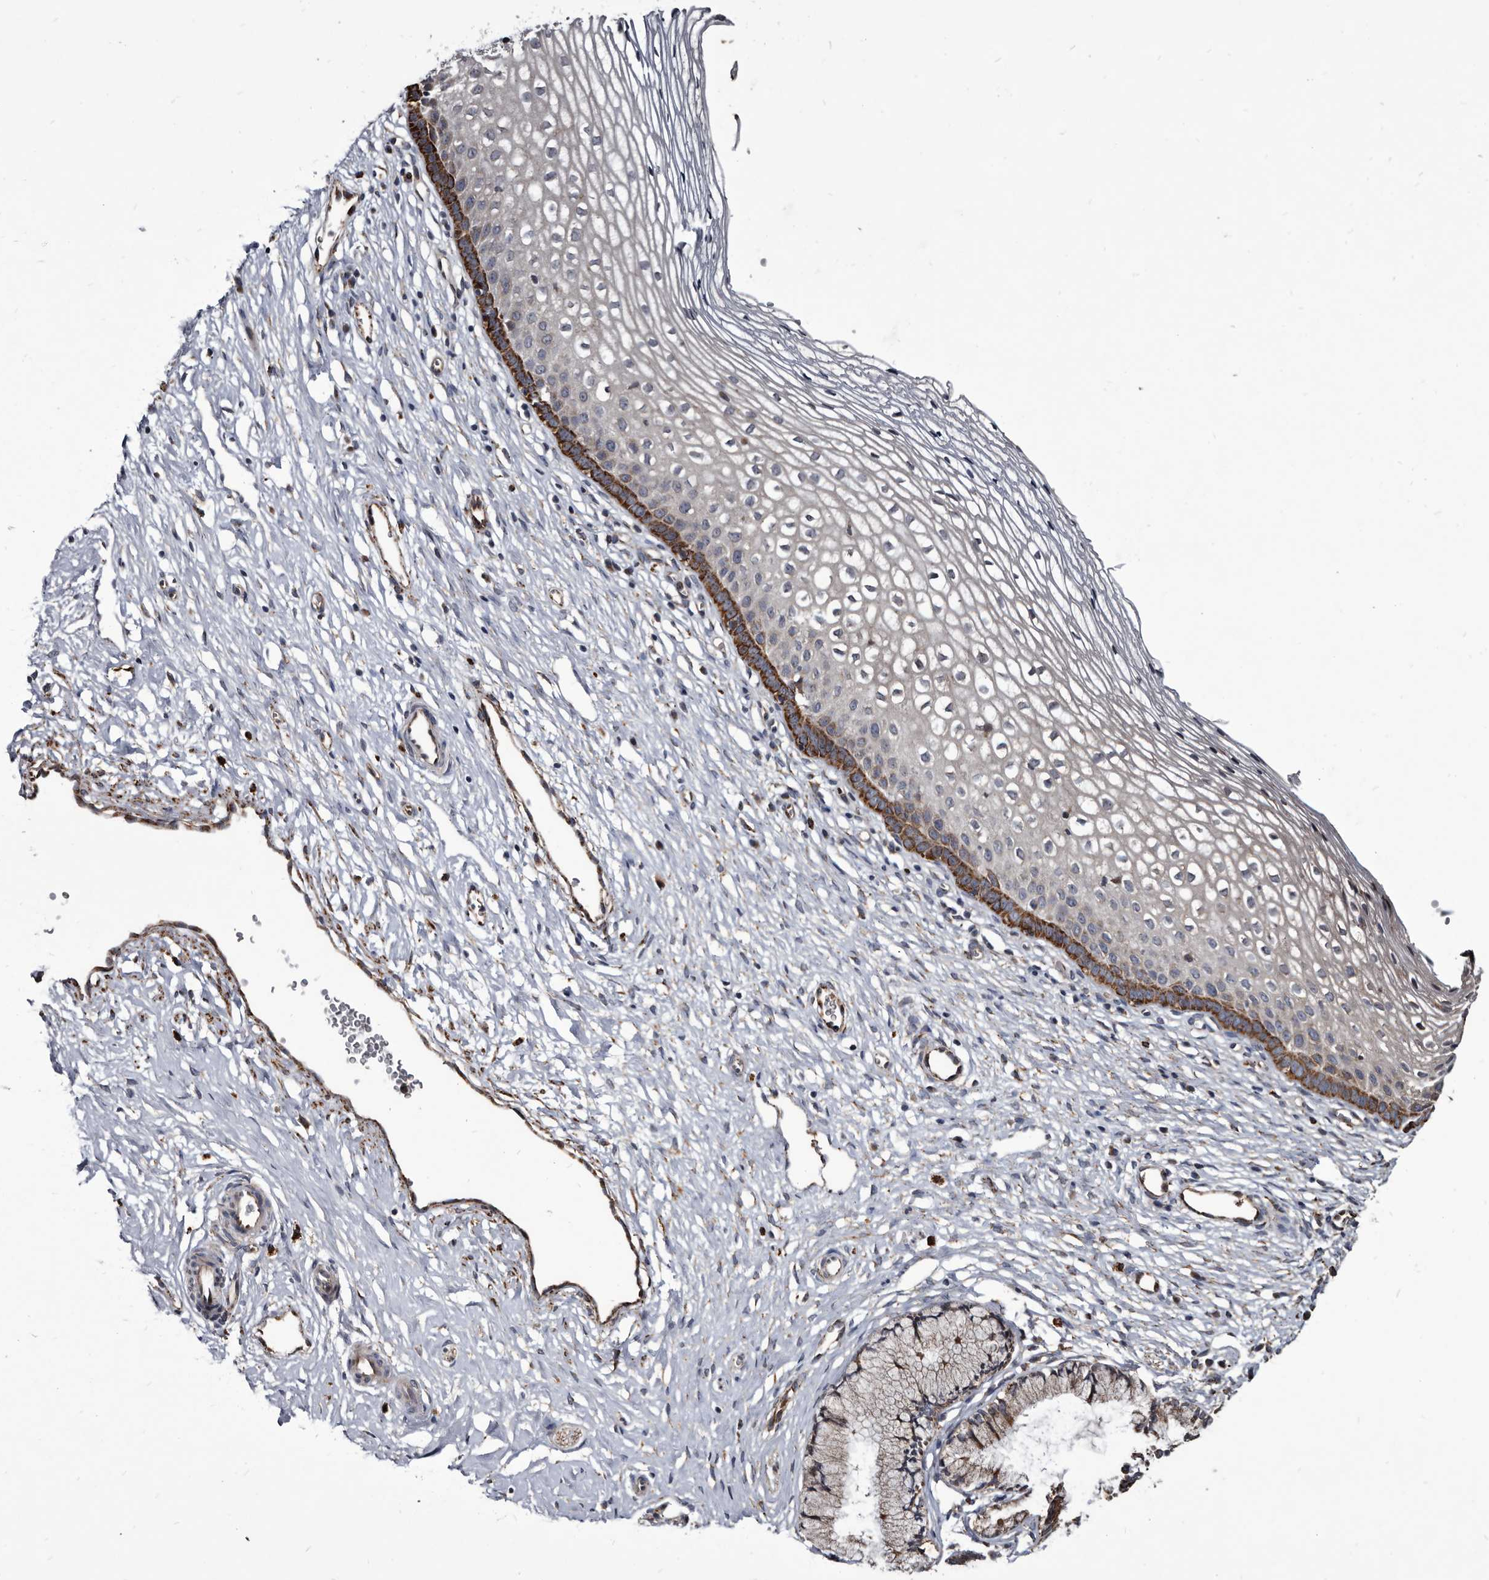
{"staining": {"intensity": "weak", "quantity": "25%-75%", "location": "cytoplasmic/membranous"}, "tissue": "cervix", "cell_type": "Glandular cells", "image_type": "normal", "snomed": [{"axis": "morphology", "description": "Normal tissue, NOS"}, {"axis": "topography", "description": "Cervix"}], "caption": "Protein analysis of benign cervix displays weak cytoplasmic/membranous positivity in about 25%-75% of glandular cells. (DAB (3,3'-diaminobenzidine) = brown stain, brightfield microscopy at high magnification).", "gene": "CTSA", "patient": {"sex": "female", "age": 27}}